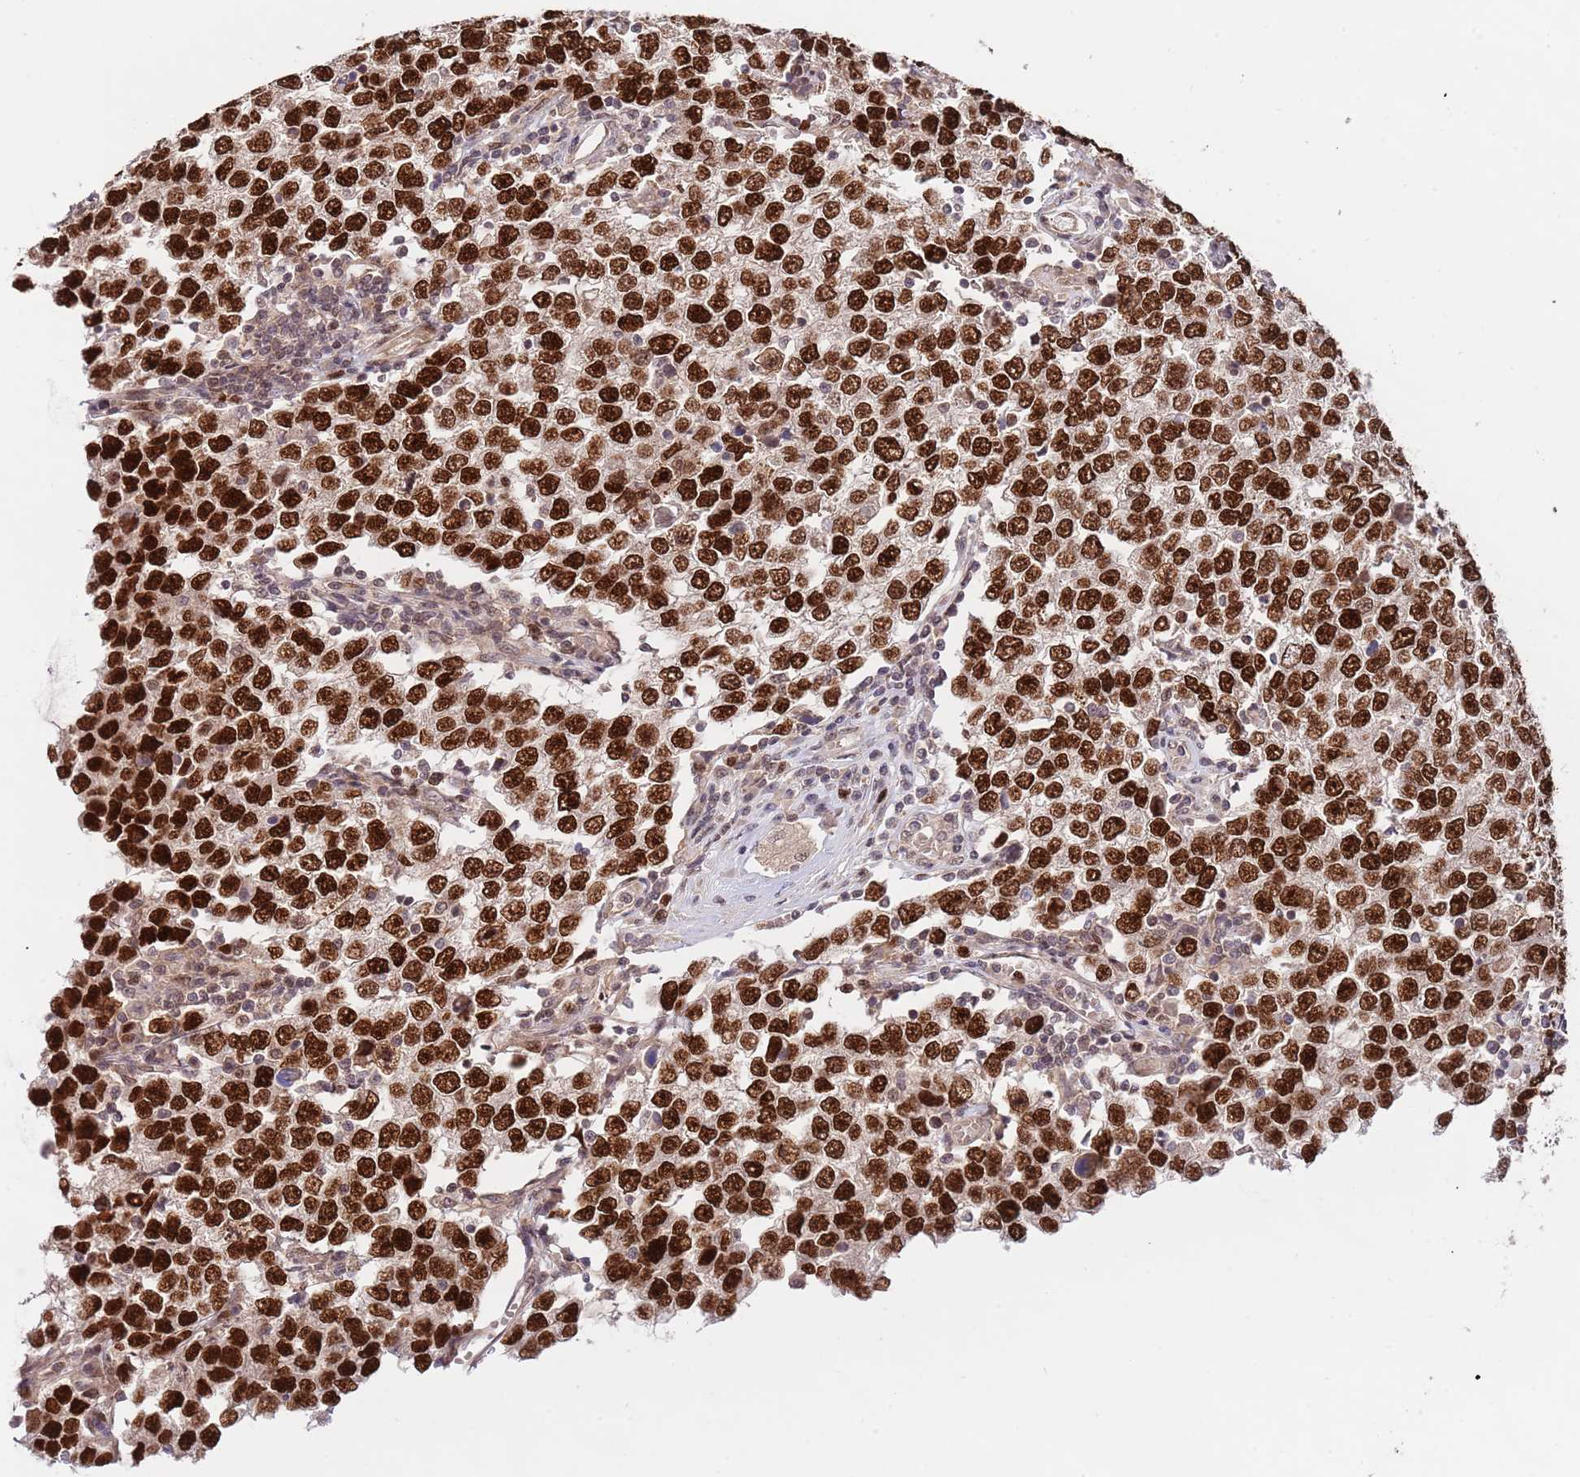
{"staining": {"intensity": "strong", "quantity": ">75%", "location": "nuclear"}, "tissue": "testis cancer", "cell_type": "Tumor cells", "image_type": "cancer", "snomed": [{"axis": "morphology", "description": "Seminoma, NOS"}, {"axis": "morphology", "description": "Carcinoma, Embryonal, NOS"}, {"axis": "topography", "description": "Testis"}], "caption": "Immunohistochemistry (IHC) of human testis cancer displays high levels of strong nuclear expression in about >75% of tumor cells. (Brightfield microscopy of DAB IHC at high magnification).", "gene": "RIF1", "patient": {"sex": "male", "age": 28}}